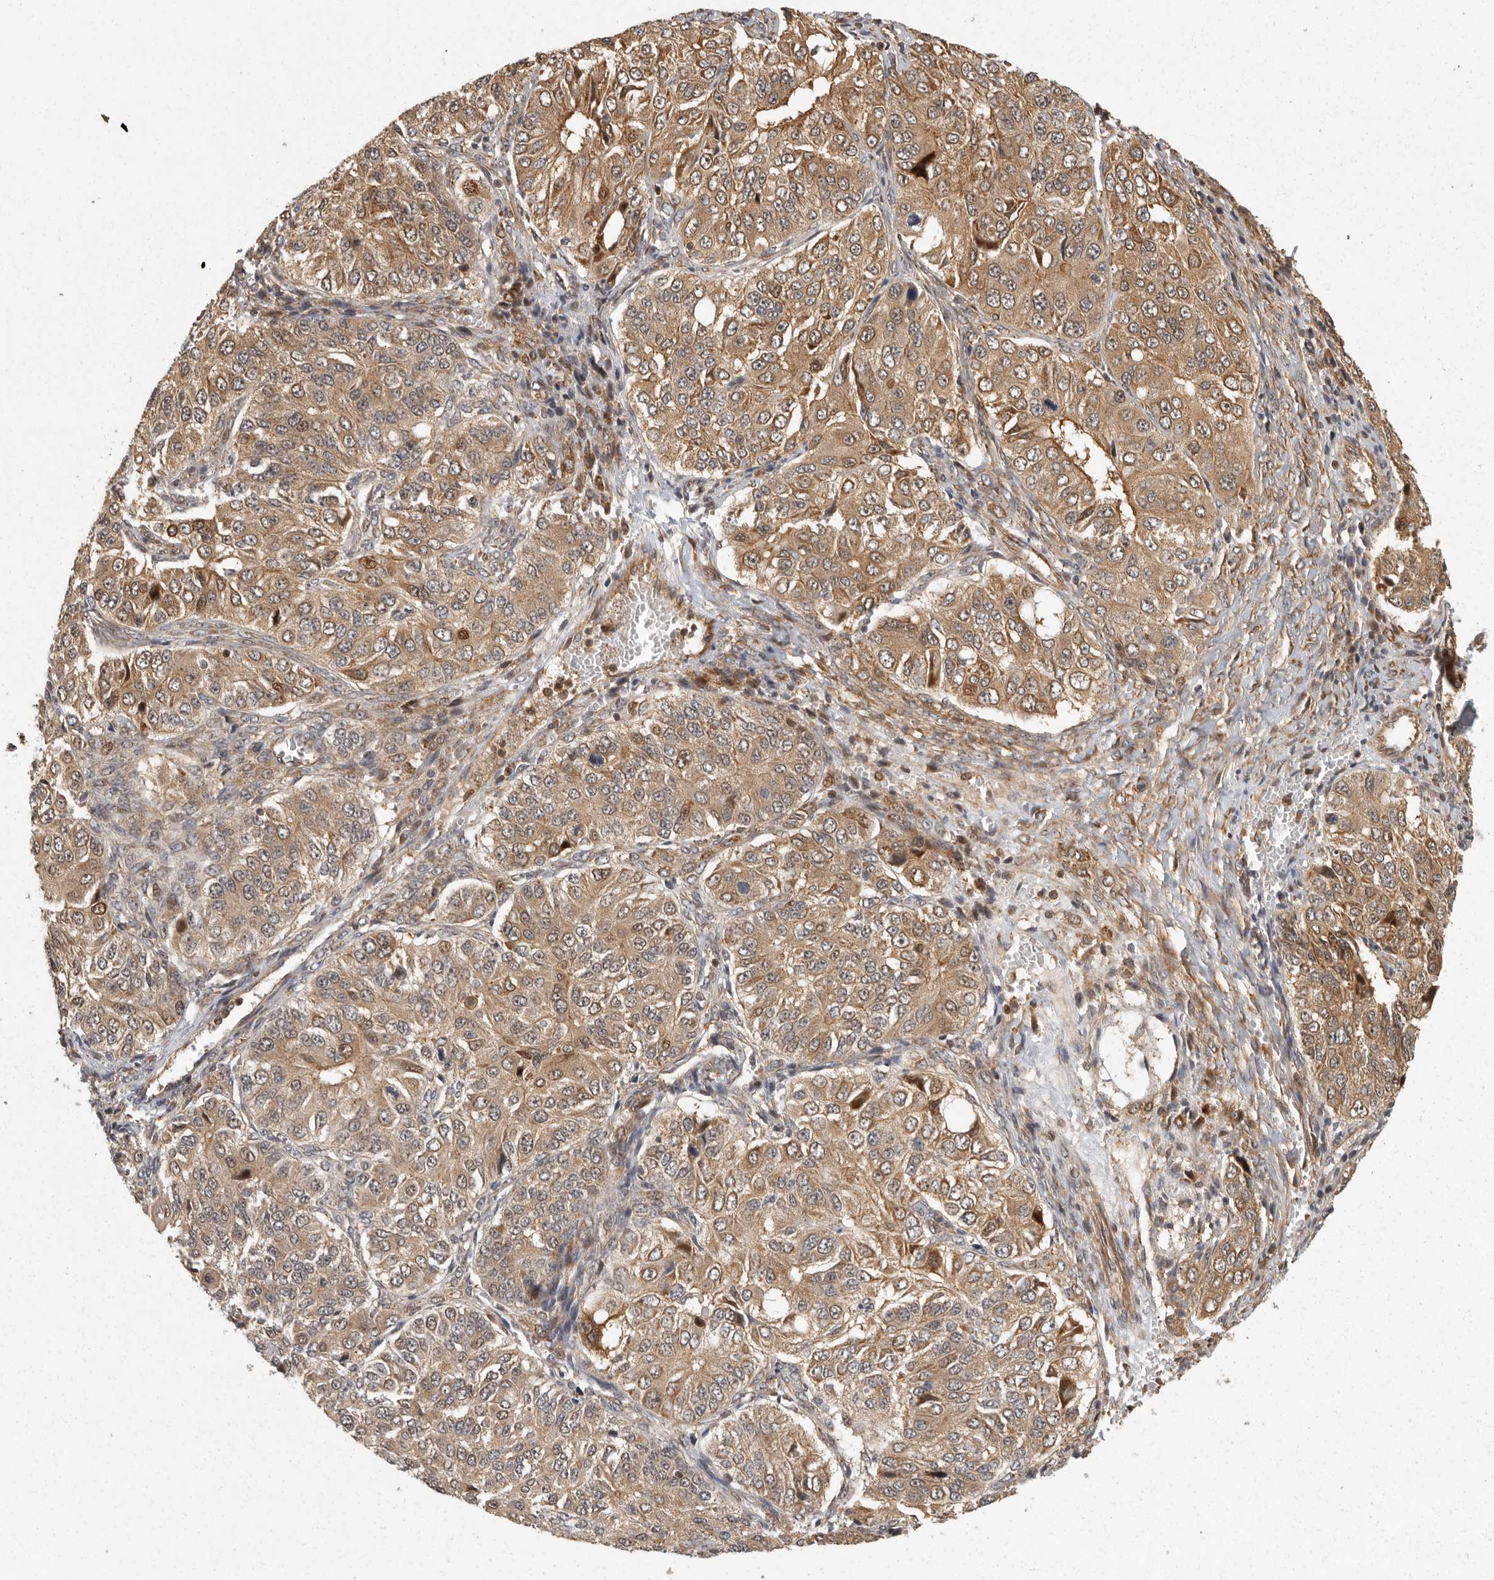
{"staining": {"intensity": "moderate", "quantity": ">75%", "location": "cytoplasmic/membranous,nuclear"}, "tissue": "ovarian cancer", "cell_type": "Tumor cells", "image_type": "cancer", "snomed": [{"axis": "morphology", "description": "Carcinoma, endometroid"}, {"axis": "topography", "description": "Ovary"}], "caption": "Protein staining shows moderate cytoplasmic/membranous and nuclear expression in approximately >75% of tumor cells in endometroid carcinoma (ovarian).", "gene": "SWT1", "patient": {"sex": "female", "age": 51}}